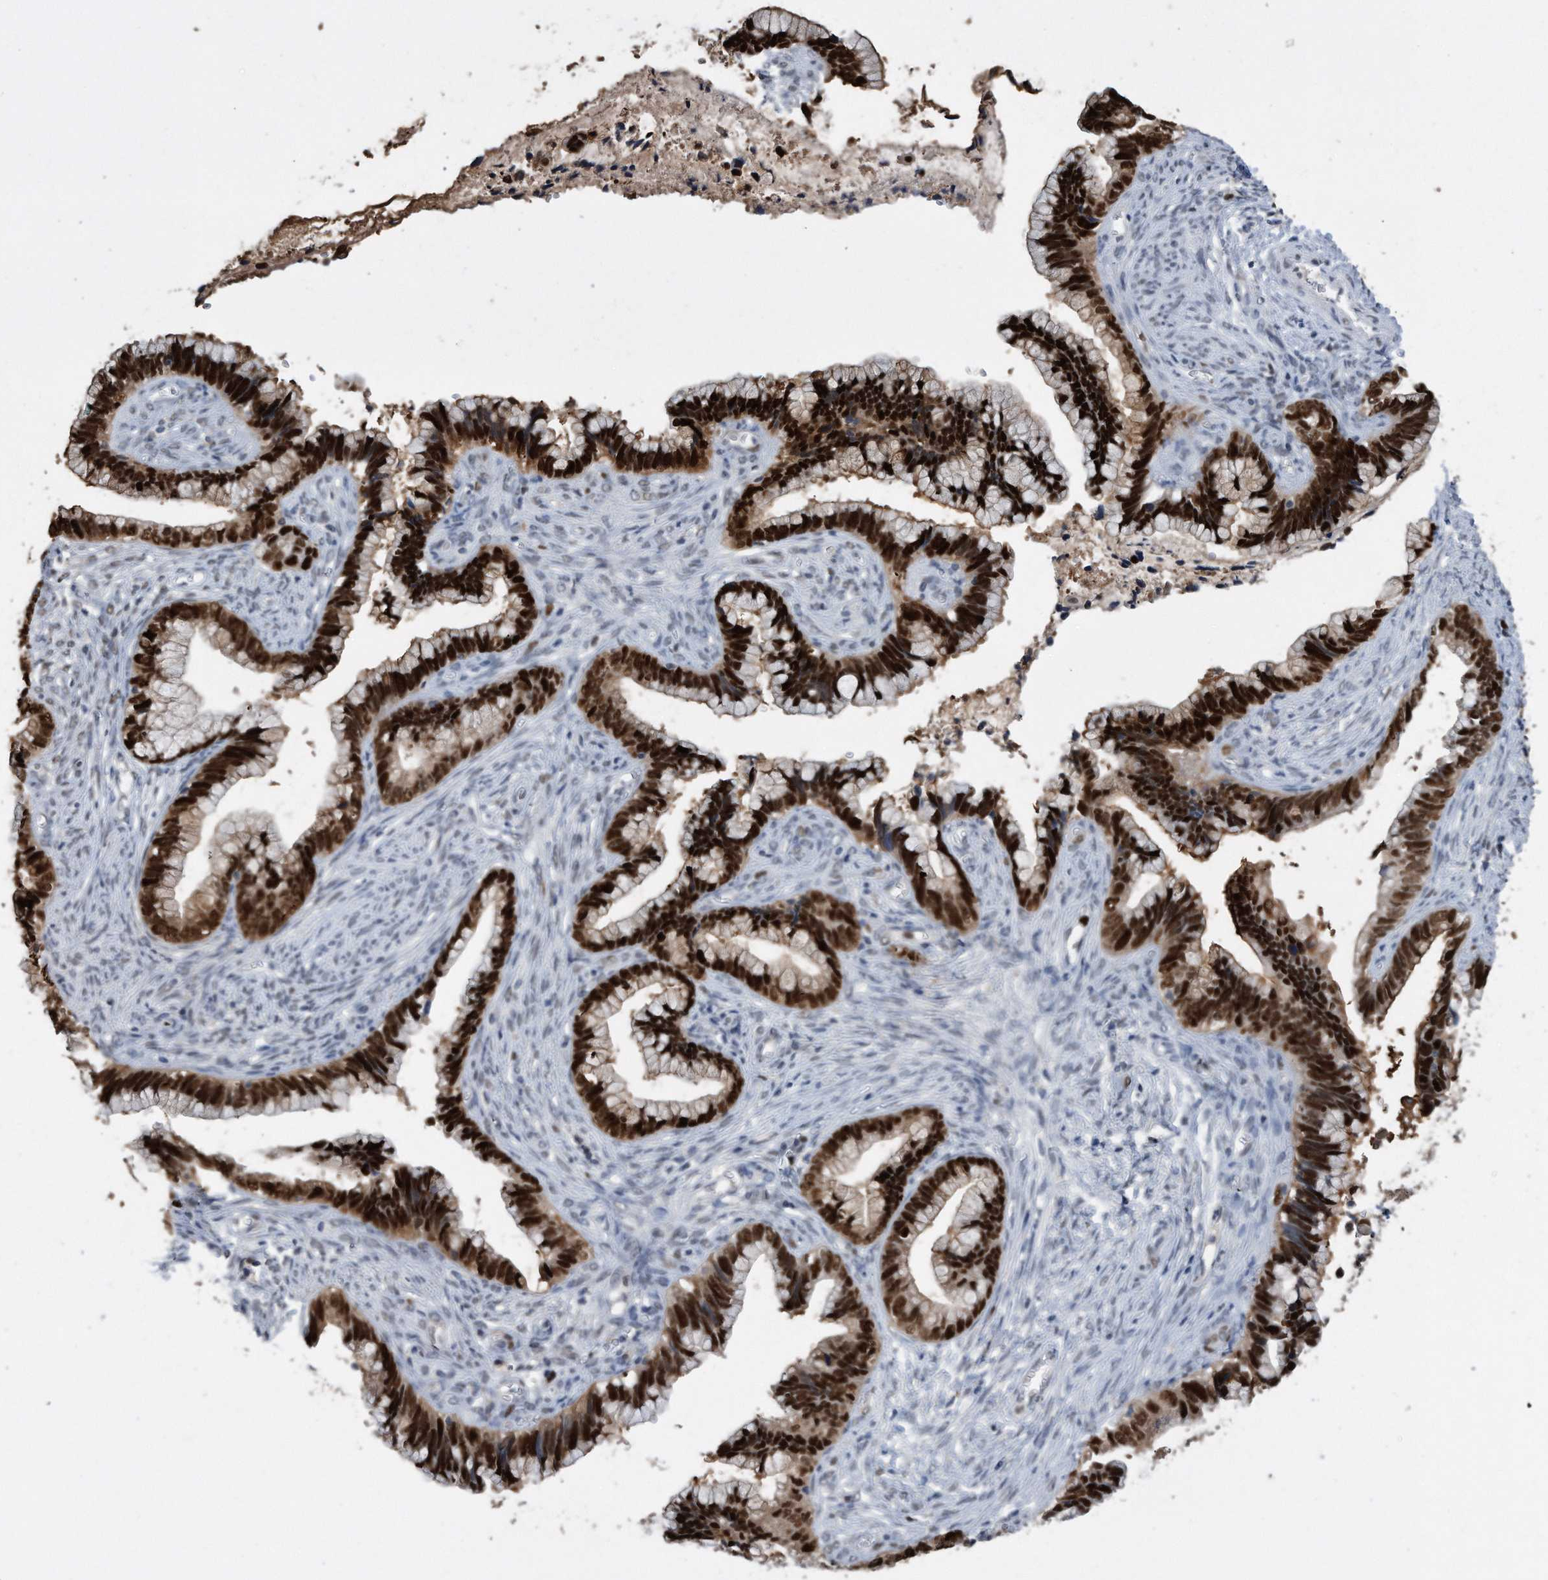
{"staining": {"intensity": "strong", "quantity": ">75%", "location": "nuclear"}, "tissue": "cervical cancer", "cell_type": "Tumor cells", "image_type": "cancer", "snomed": [{"axis": "morphology", "description": "Adenocarcinoma, NOS"}, {"axis": "topography", "description": "Cervix"}], "caption": "About >75% of tumor cells in human cervical adenocarcinoma display strong nuclear protein staining as visualized by brown immunohistochemical staining.", "gene": "PCNA", "patient": {"sex": "female", "age": 44}}